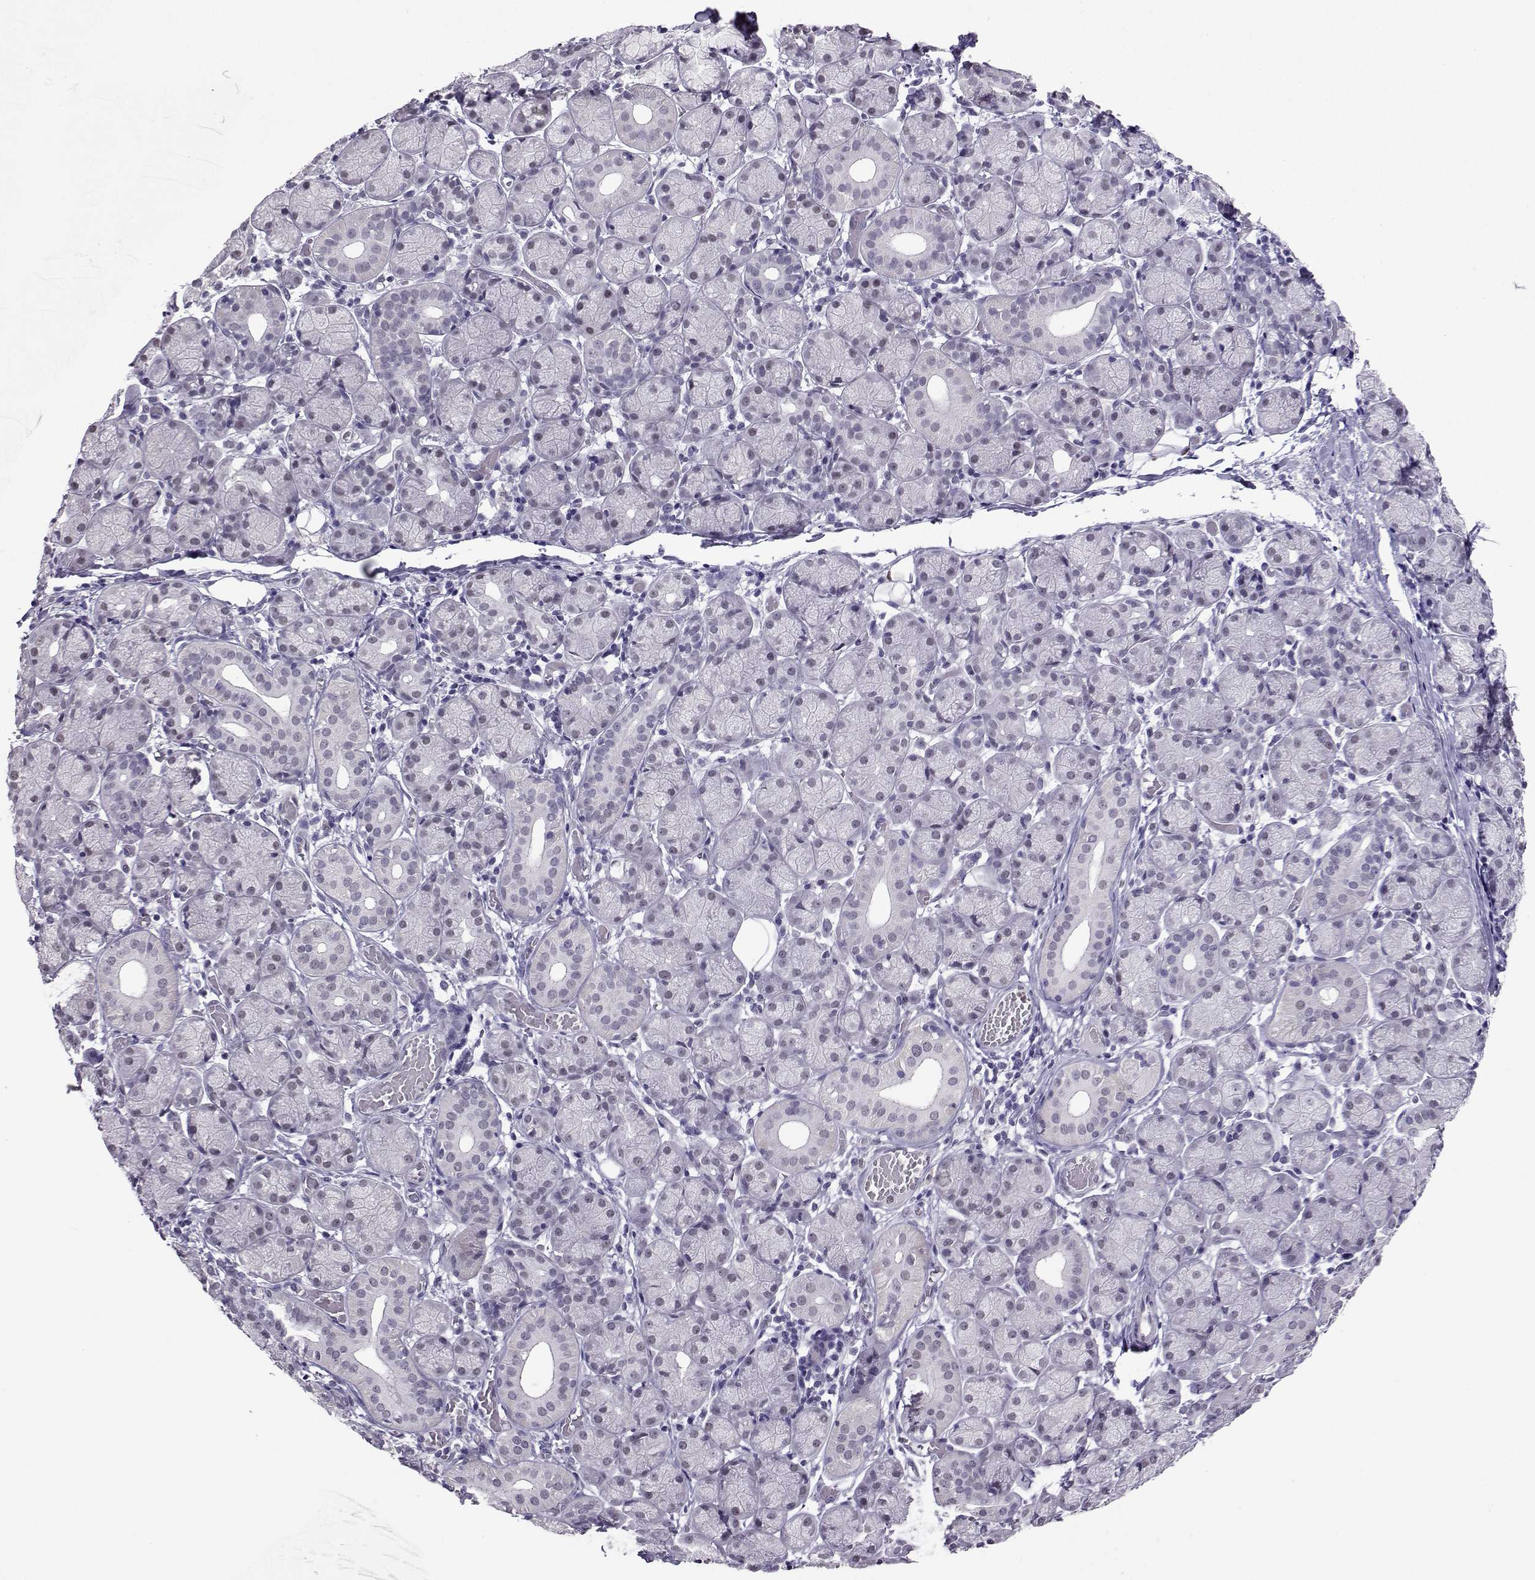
{"staining": {"intensity": "weak", "quantity": "<25%", "location": "cytoplasmic/membranous"}, "tissue": "salivary gland", "cell_type": "Glandular cells", "image_type": "normal", "snomed": [{"axis": "morphology", "description": "Normal tissue, NOS"}, {"axis": "topography", "description": "Salivary gland"}, {"axis": "topography", "description": "Peripheral nerve tissue"}], "caption": "IHC micrograph of normal salivary gland: salivary gland stained with DAB (3,3'-diaminobenzidine) reveals no significant protein positivity in glandular cells.", "gene": "TEDC2", "patient": {"sex": "female", "age": 24}}